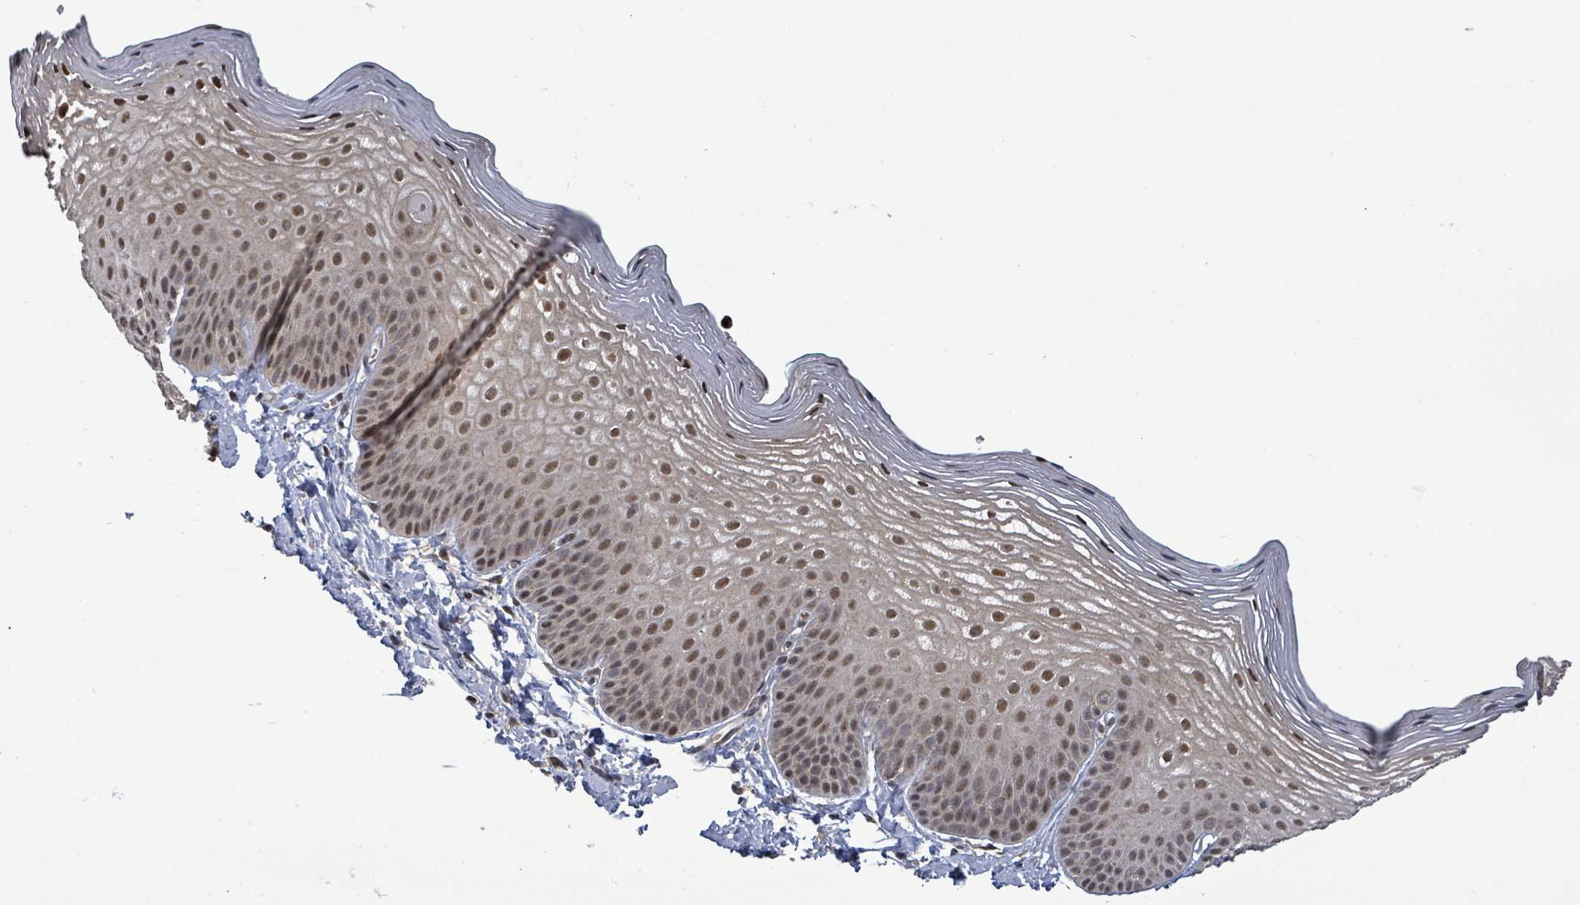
{"staining": {"intensity": "moderate", "quantity": ">75%", "location": "cytoplasmic/membranous,nuclear"}, "tissue": "skin", "cell_type": "Epidermal cells", "image_type": "normal", "snomed": [{"axis": "morphology", "description": "Normal tissue, NOS"}, {"axis": "morphology", "description": "Hemorrhoids"}, {"axis": "morphology", "description": "Inflammation, NOS"}, {"axis": "topography", "description": "Anal"}], "caption": "Epidermal cells show medium levels of moderate cytoplasmic/membranous,nuclear staining in approximately >75% of cells in unremarkable skin.", "gene": "COQ6", "patient": {"sex": "male", "age": 60}}